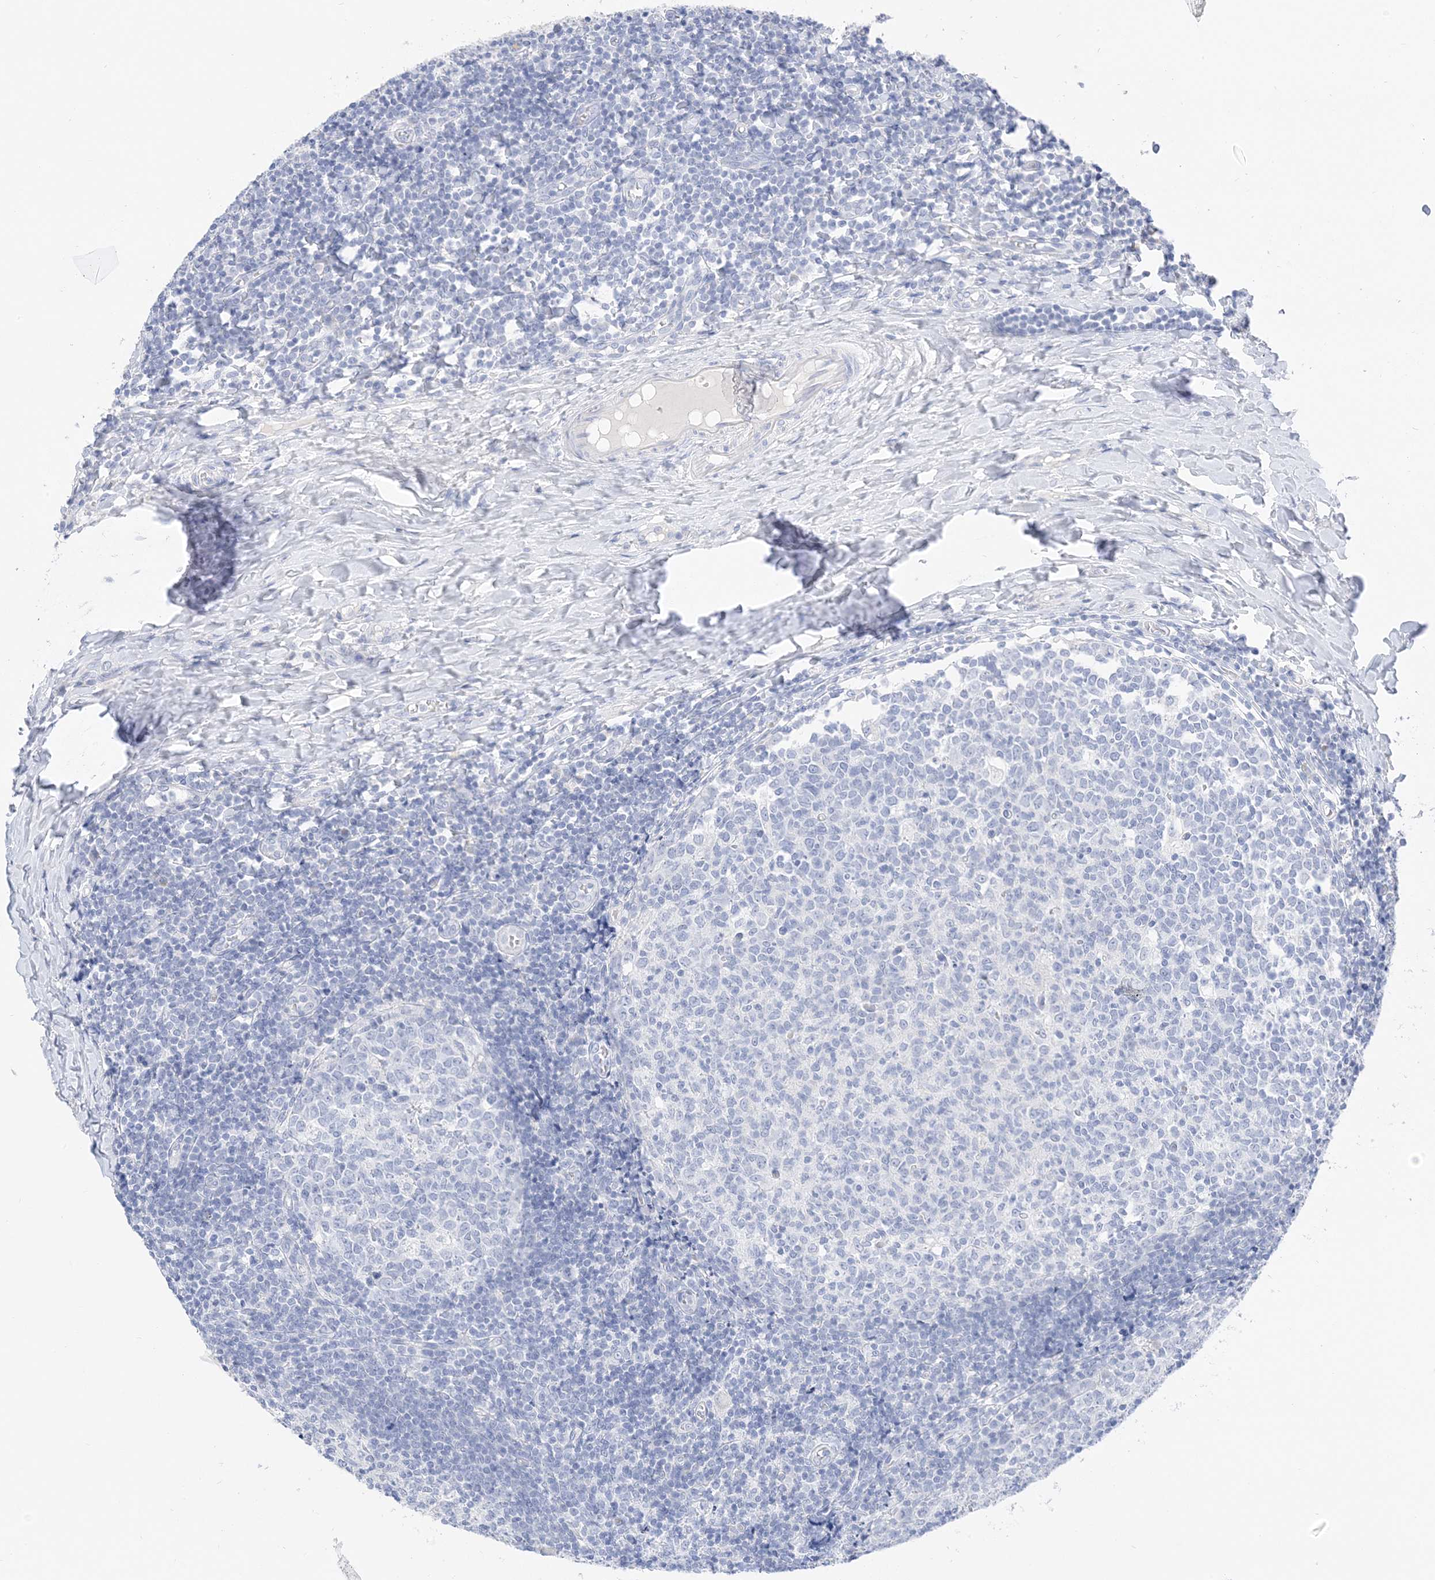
{"staining": {"intensity": "negative", "quantity": "none", "location": "none"}, "tissue": "tonsil", "cell_type": "Germinal center cells", "image_type": "normal", "snomed": [{"axis": "morphology", "description": "Normal tissue, NOS"}, {"axis": "topography", "description": "Tonsil"}], "caption": "Immunohistochemistry image of normal tonsil: tonsil stained with DAB displays no significant protein staining in germinal center cells. (Brightfield microscopy of DAB immunohistochemistry at high magnification).", "gene": "MUC17", "patient": {"sex": "female", "age": 19}}